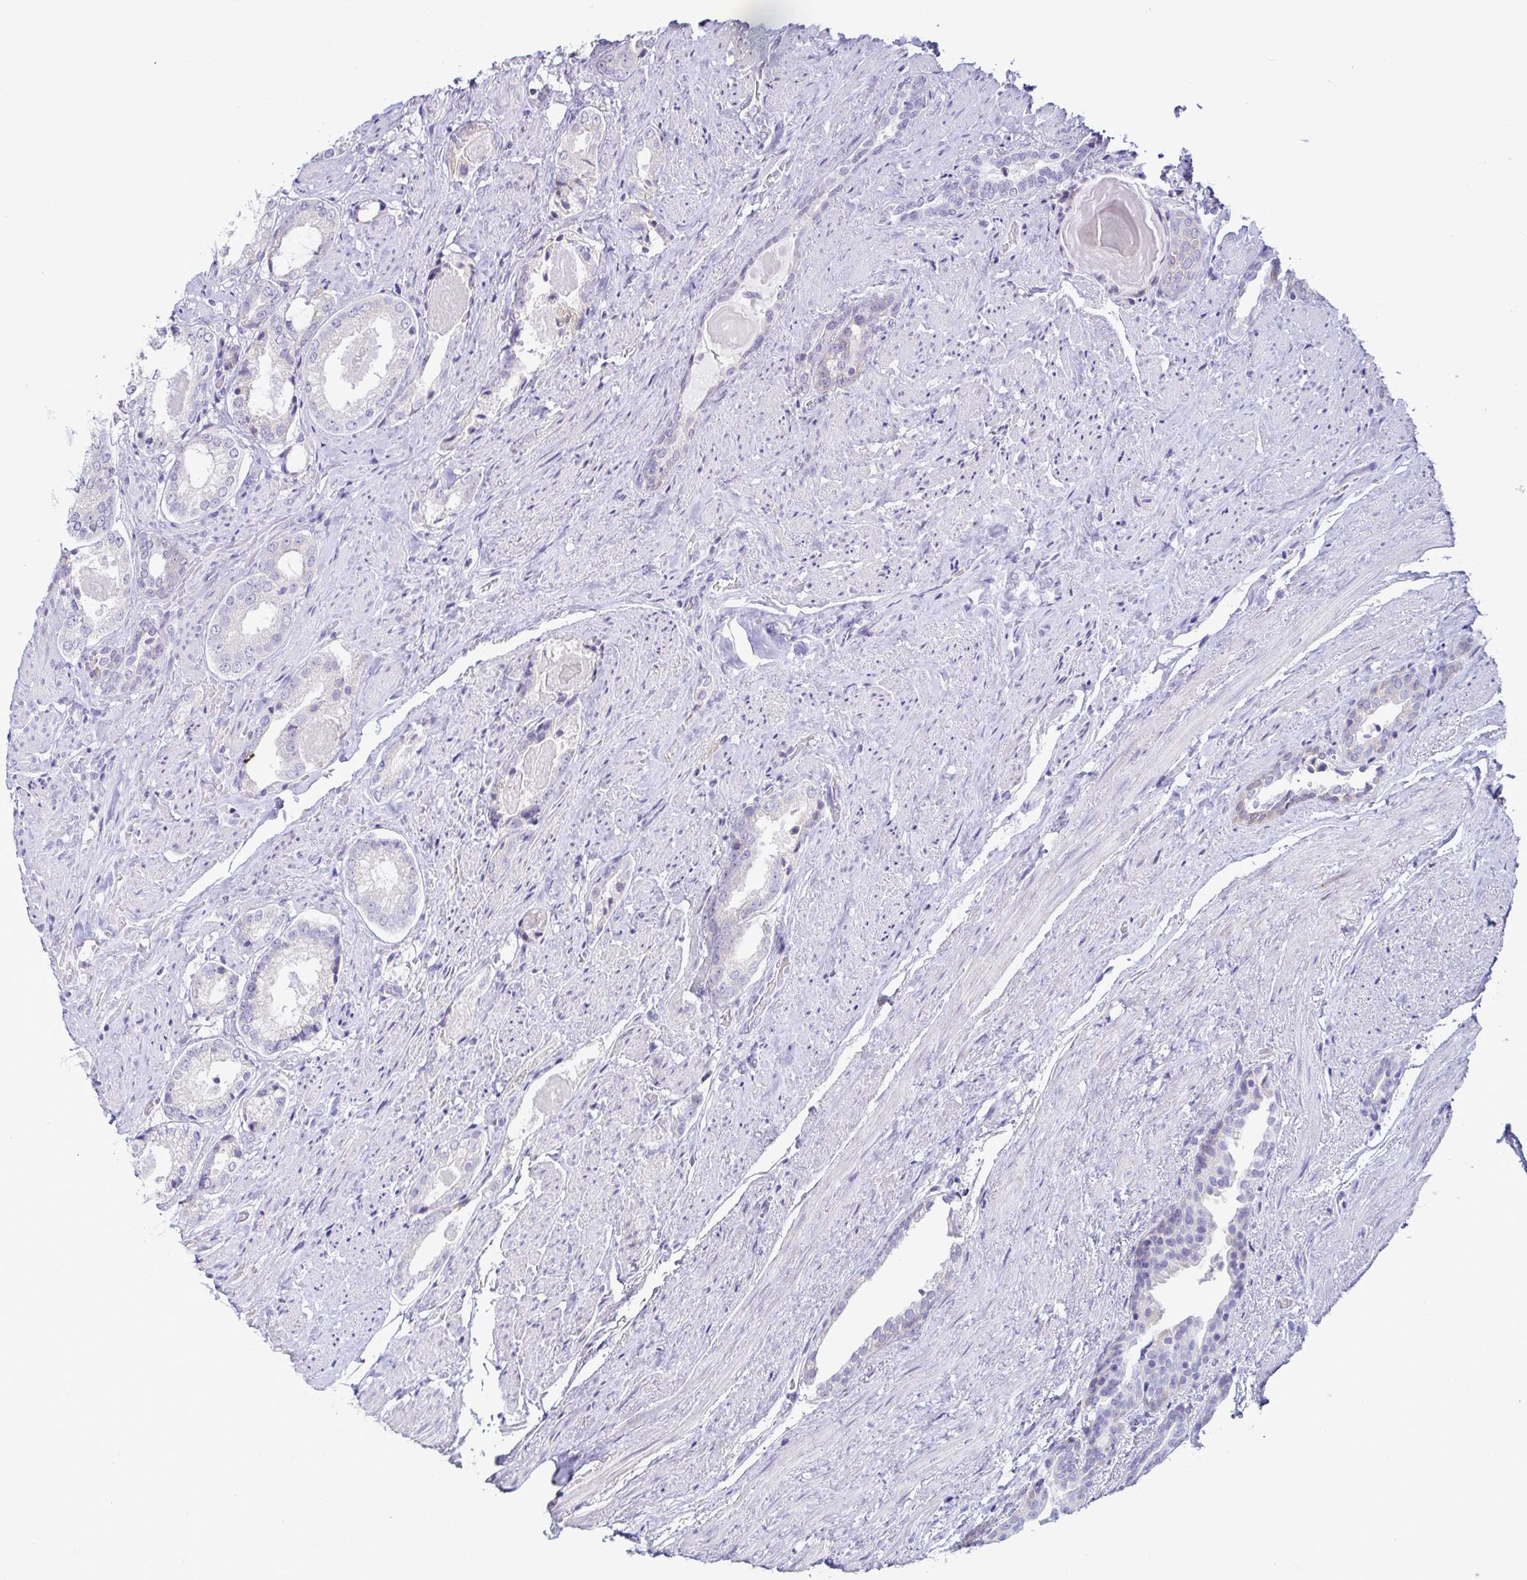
{"staining": {"intensity": "negative", "quantity": "none", "location": "none"}, "tissue": "prostate cancer", "cell_type": "Tumor cells", "image_type": "cancer", "snomed": [{"axis": "morphology", "description": "Adenocarcinoma, High grade"}, {"axis": "topography", "description": "Prostate"}], "caption": "The histopathology image exhibits no significant expression in tumor cells of adenocarcinoma (high-grade) (prostate).", "gene": "TFPI2", "patient": {"sex": "male", "age": 65}}